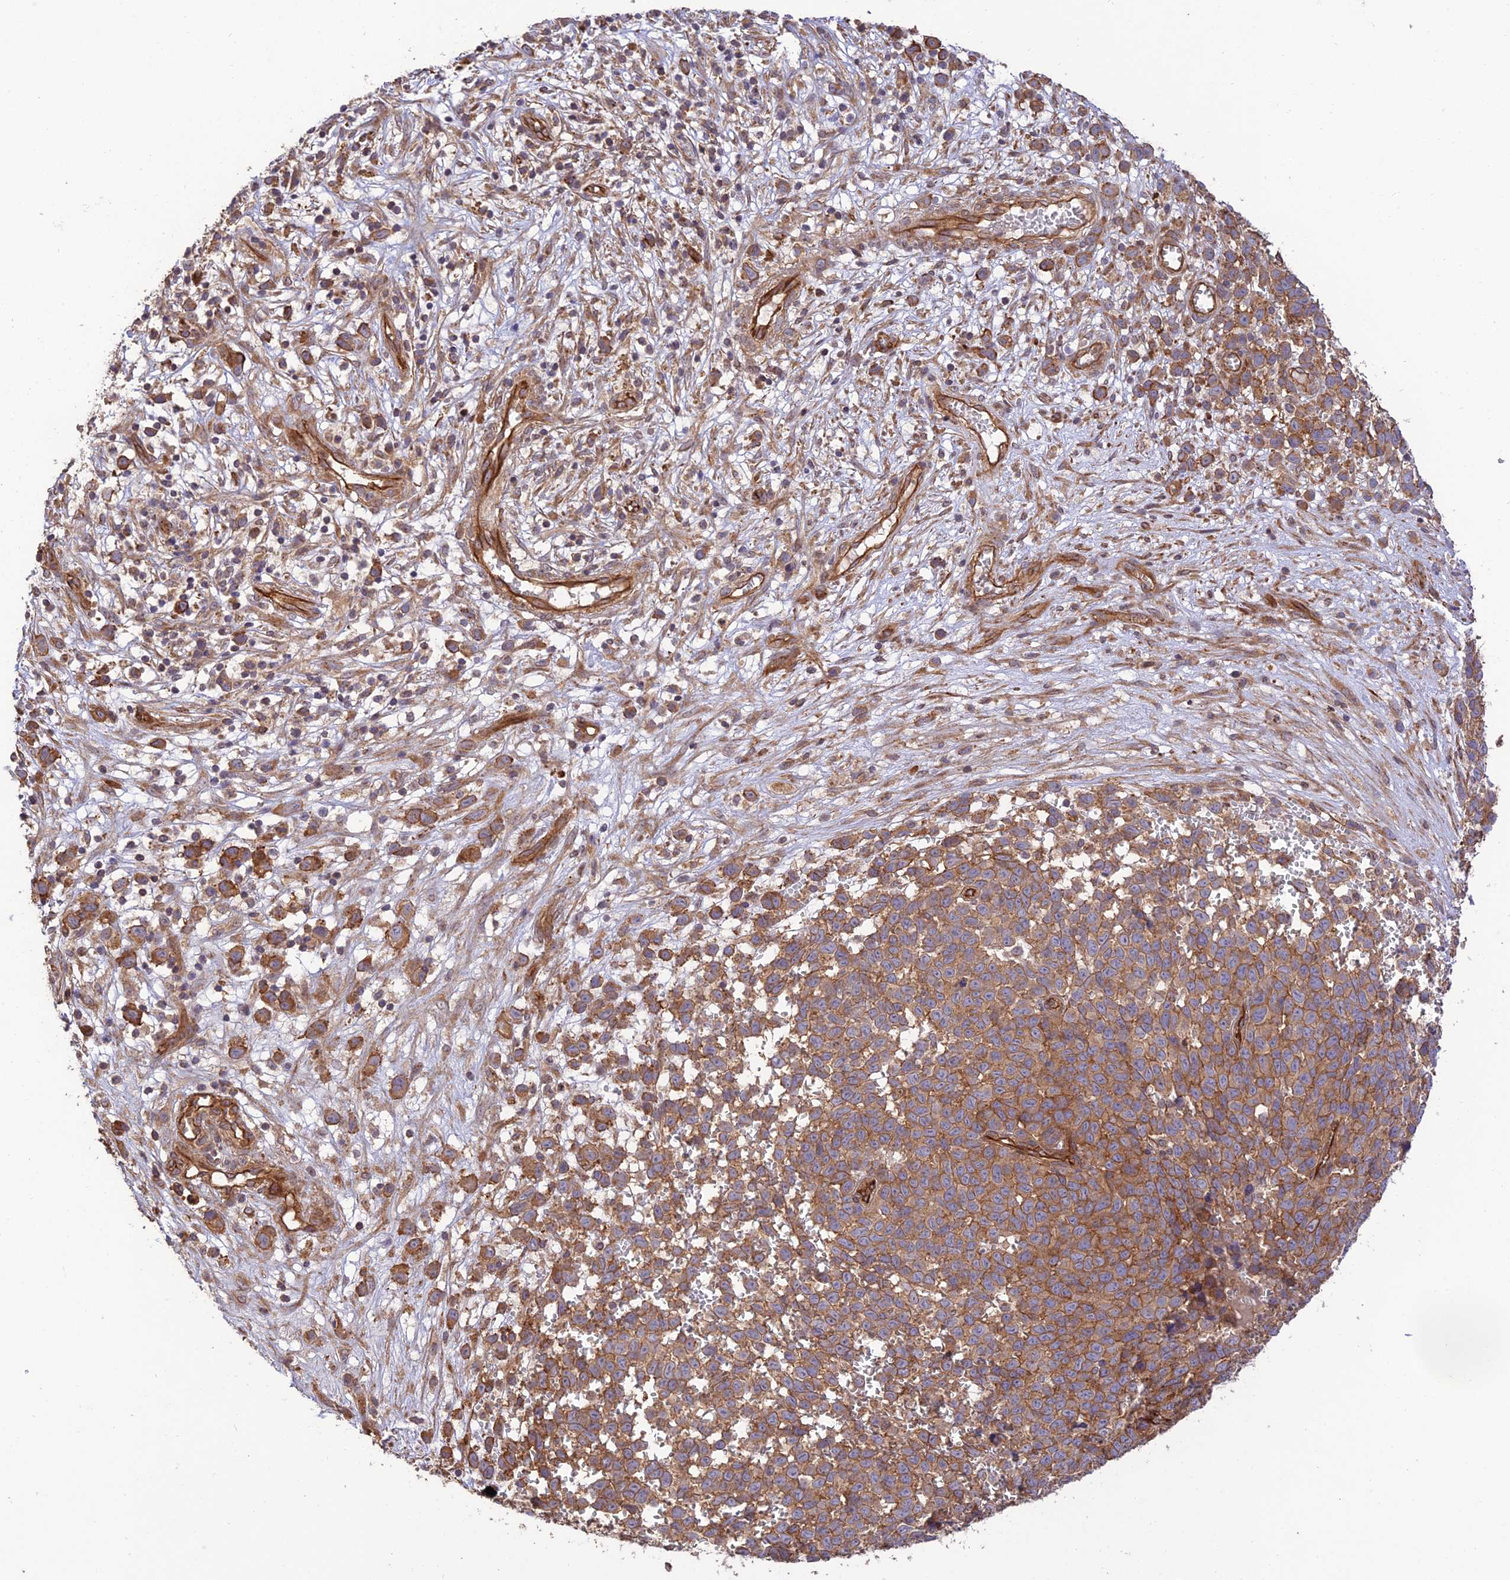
{"staining": {"intensity": "moderate", "quantity": ">75%", "location": "cytoplasmic/membranous"}, "tissue": "melanoma", "cell_type": "Tumor cells", "image_type": "cancer", "snomed": [{"axis": "morphology", "description": "Malignant melanoma, NOS"}, {"axis": "topography", "description": "Nose, NOS"}], "caption": "Immunohistochemistry staining of malignant melanoma, which shows medium levels of moderate cytoplasmic/membranous expression in about >75% of tumor cells indicating moderate cytoplasmic/membranous protein staining. The staining was performed using DAB (3,3'-diaminobenzidine) (brown) for protein detection and nuclei were counterstained in hematoxylin (blue).", "gene": "HOMER2", "patient": {"sex": "female", "age": 48}}